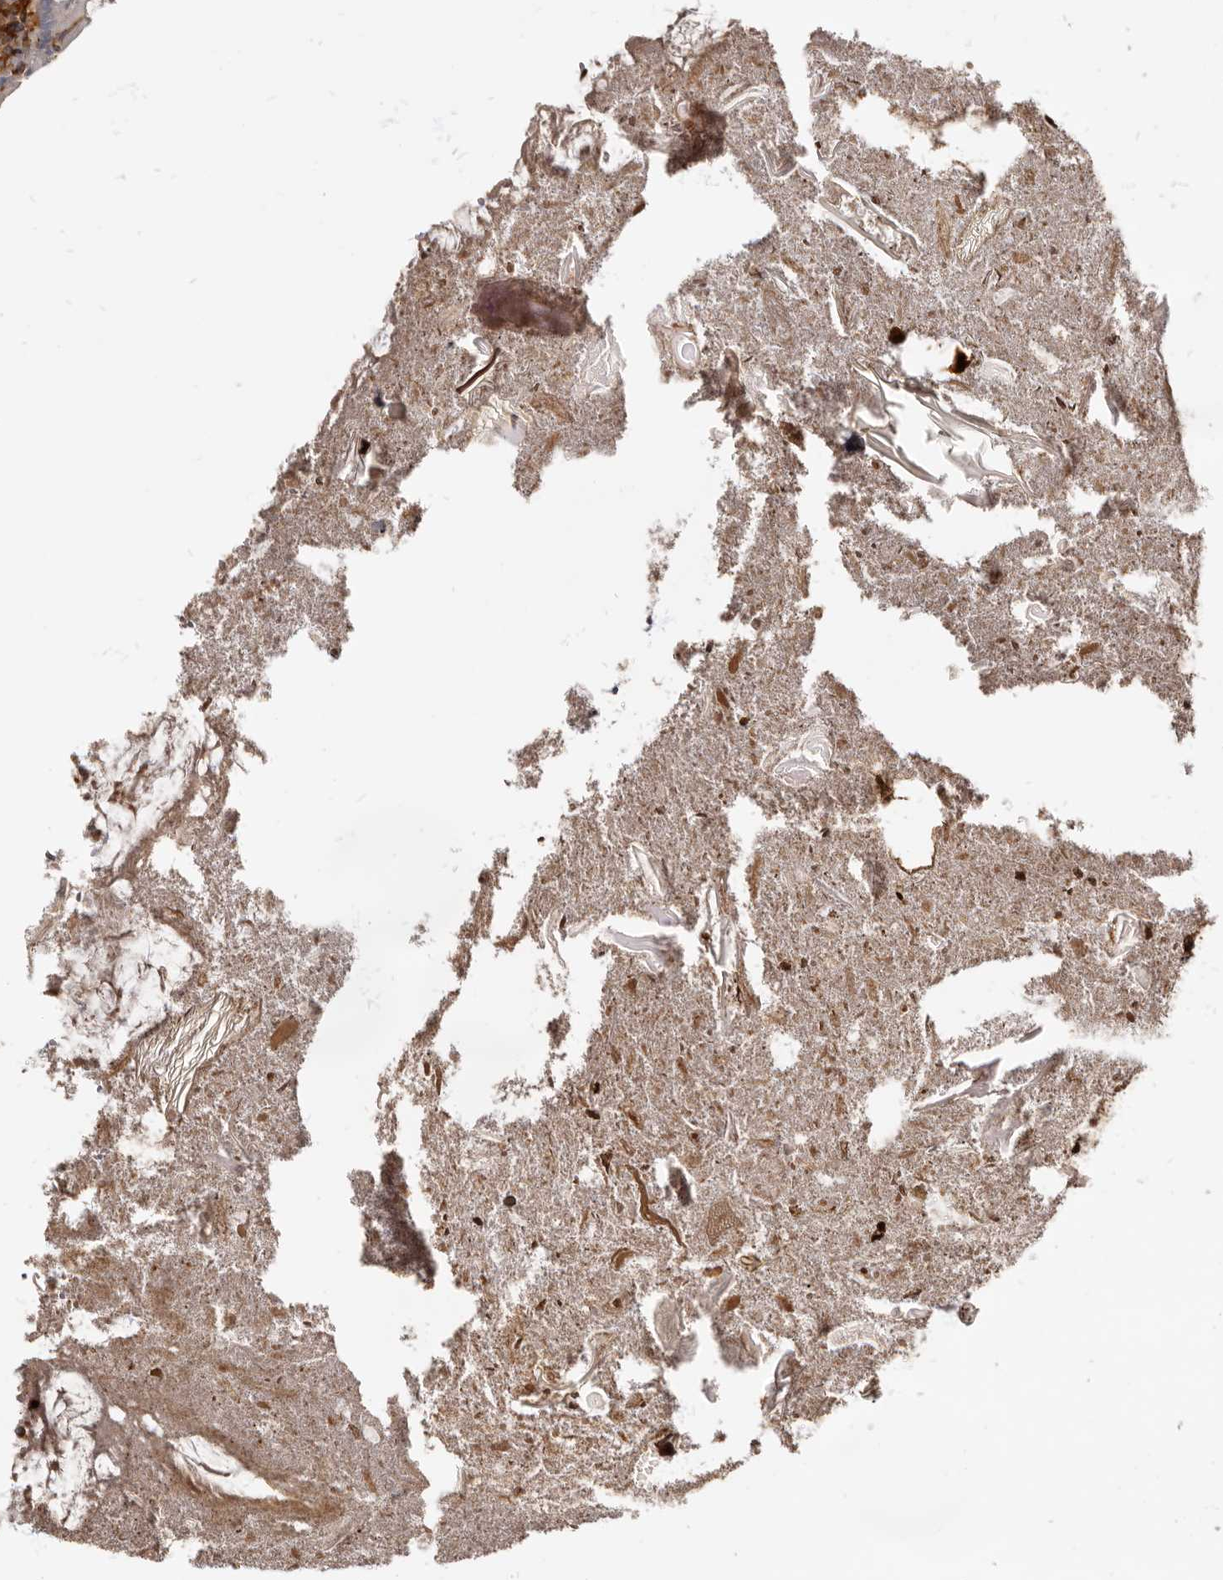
{"staining": {"intensity": "negative", "quantity": "none", "location": "none"}, "tissue": "appendix", "cell_type": "Glandular cells", "image_type": "normal", "snomed": [{"axis": "morphology", "description": "Normal tissue, NOS"}, {"axis": "topography", "description": "Appendix"}], "caption": "Immunohistochemistry (IHC) of benign appendix reveals no positivity in glandular cells. The staining is performed using DAB (3,3'-diaminobenzidine) brown chromogen with nuclei counter-stained in using hematoxylin.", "gene": "CBL", "patient": {"sex": "female", "age": 17}}